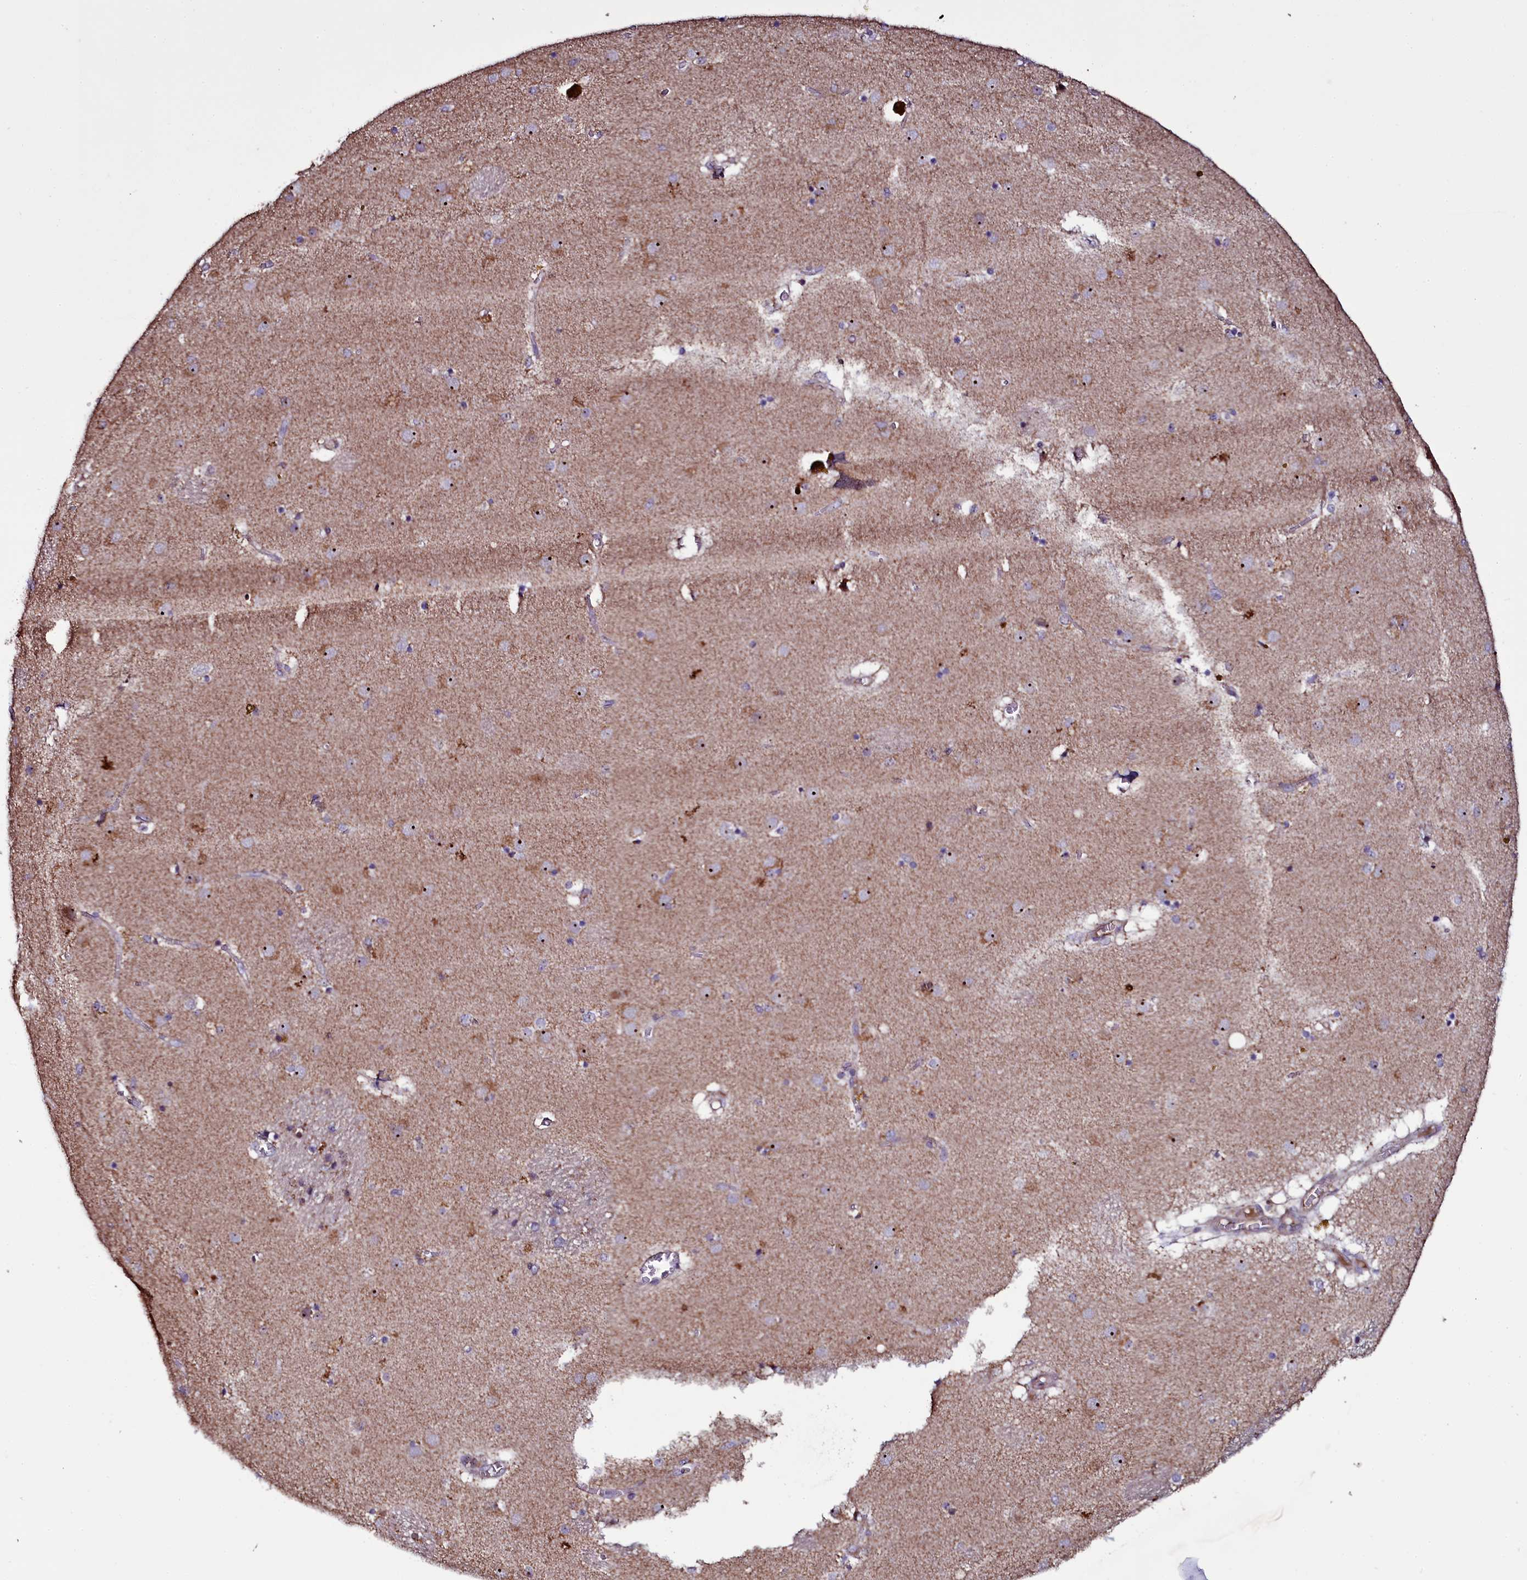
{"staining": {"intensity": "moderate", "quantity": ">75%", "location": "cytoplasmic/membranous"}, "tissue": "caudate", "cell_type": "Glial cells", "image_type": "normal", "snomed": [{"axis": "morphology", "description": "Normal tissue, NOS"}, {"axis": "topography", "description": "Lateral ventricle wall"}], "caption": "Glial cells reveal medium levels of moderate cytoplasmic/membranous positivity in about >75% of cells in benign human caudate. The staining was performed using DAB (3,3'-diaminobenzidine) to visualize the protein expression in brown, while the nuclei were stained in blue with hematoxylin (Magnification: 20x).", "gene": "NAA80", "patient": {"sex": "male", "age": 70}}